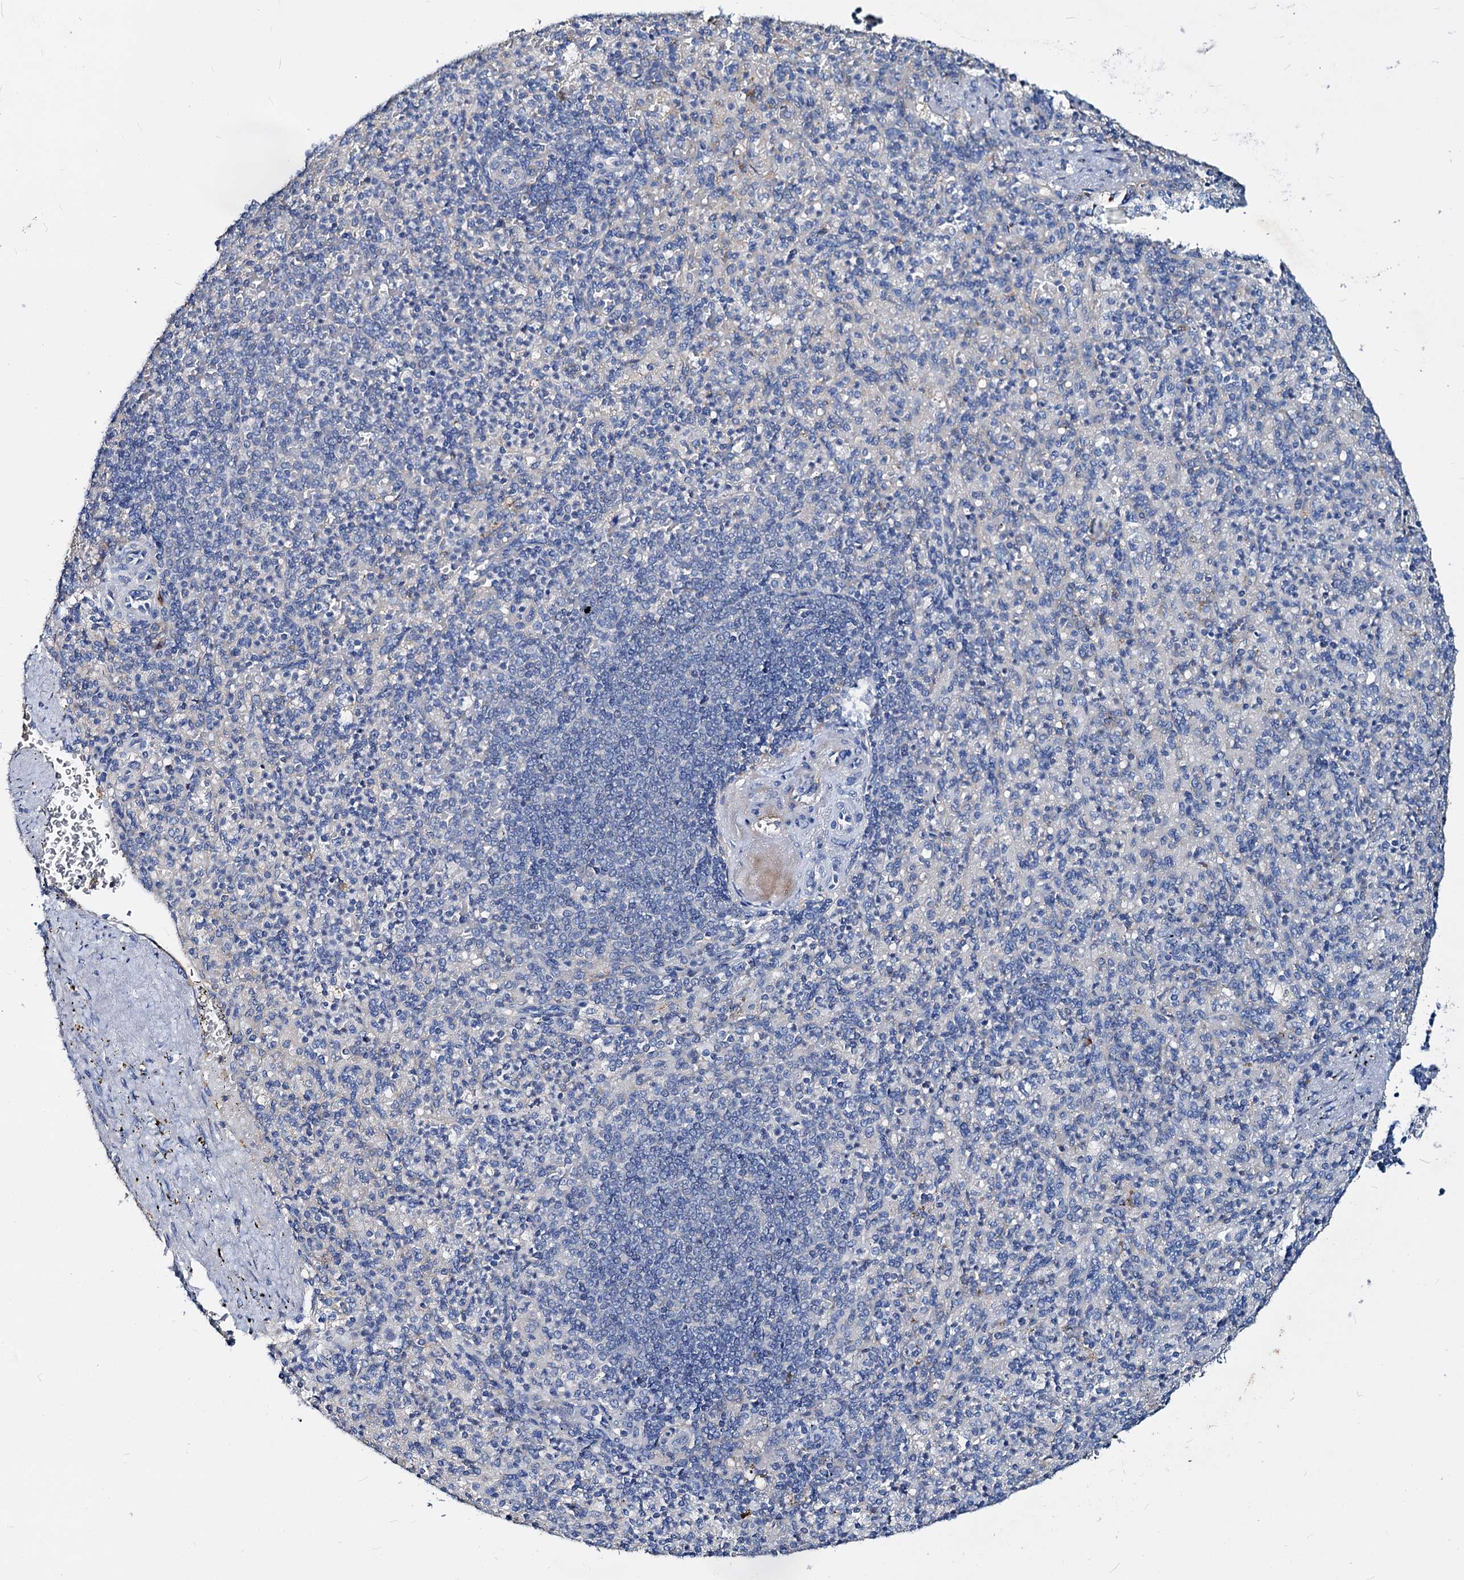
{"staining": {"intensity": "negative", "quantity": "none", "location": "none"}, "tissue": "spleen", "cell_type": "Cells in red pulp", "image_type": "normal", "snomed": [{"axis": "morphology", "description": "Normal tissue, NOS"}, {"axis": "topography", "description": "Spleen"}], "caption": "Immunohistochemical staining of unremarkable spleen reveals no significant staining in cells in red pulp. (Brightfield microscopy of DAB (3,3'-diaminobenzidine) IHC at high magnification).", "gene": "ACY3", "patient": {"sex": "female", "age": 74}}